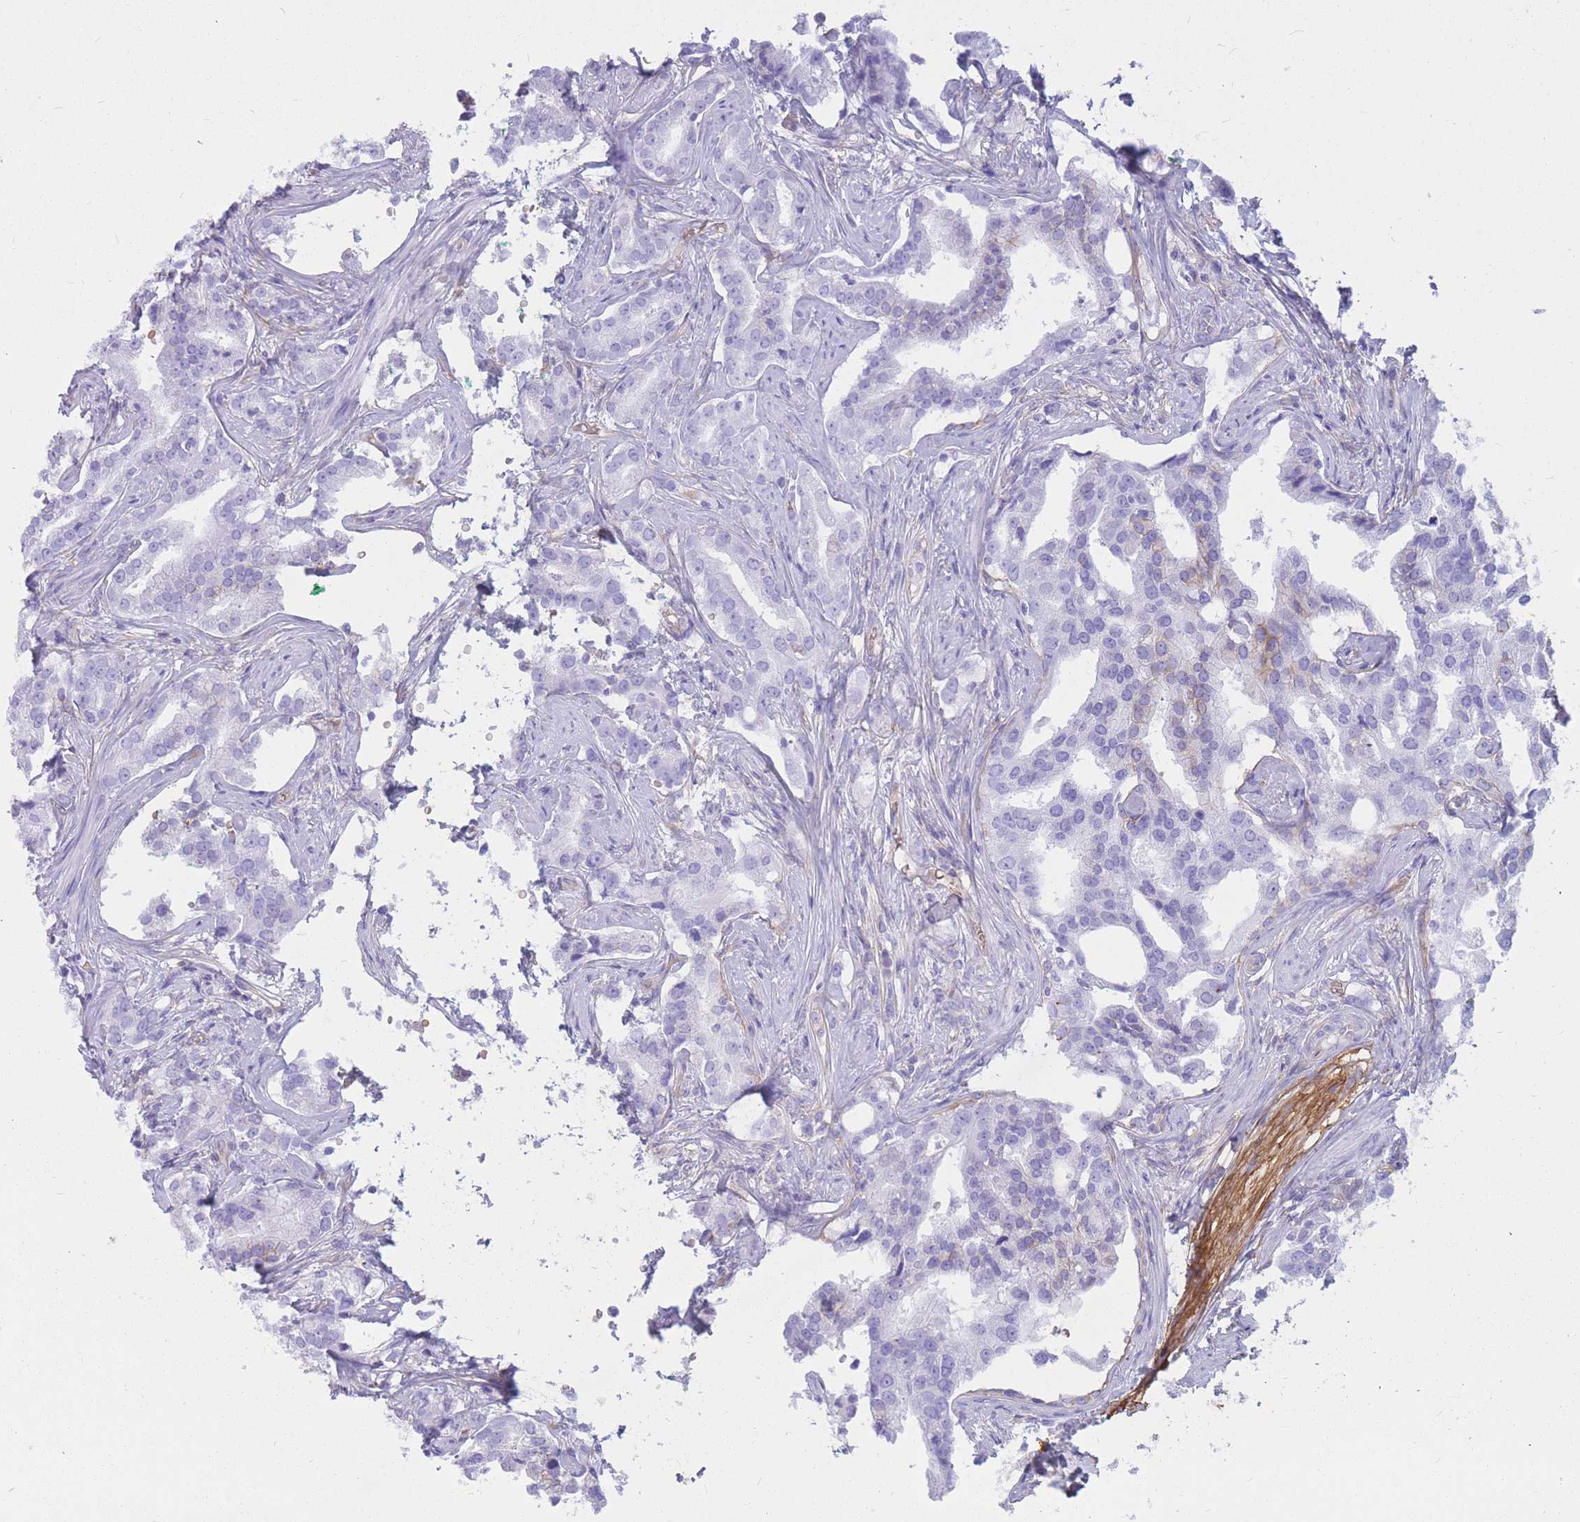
{"staining": {"intensity": "negative", "quantity": "none", "location": "none"}, "tissue": "prostate cancer", "cell_type": "Tumor cells", "image_type": "cancer", "snomed": [{"axis": "morphology", "description": "Adenocarcinoma, High grade"}, {"axis": "topography", "description": "Prostate"}], "caption": "DAB (3,3'-diaminobenzidine) immunohistochemical staining of prostate adenocarcinoma (high-grade) shows no significant positivity in tumor cells. (DAB immunohistochemistry with hematoxylin counter stain).", "gene": "ADD2", "patient": {"sex": "male", "age": 67}}